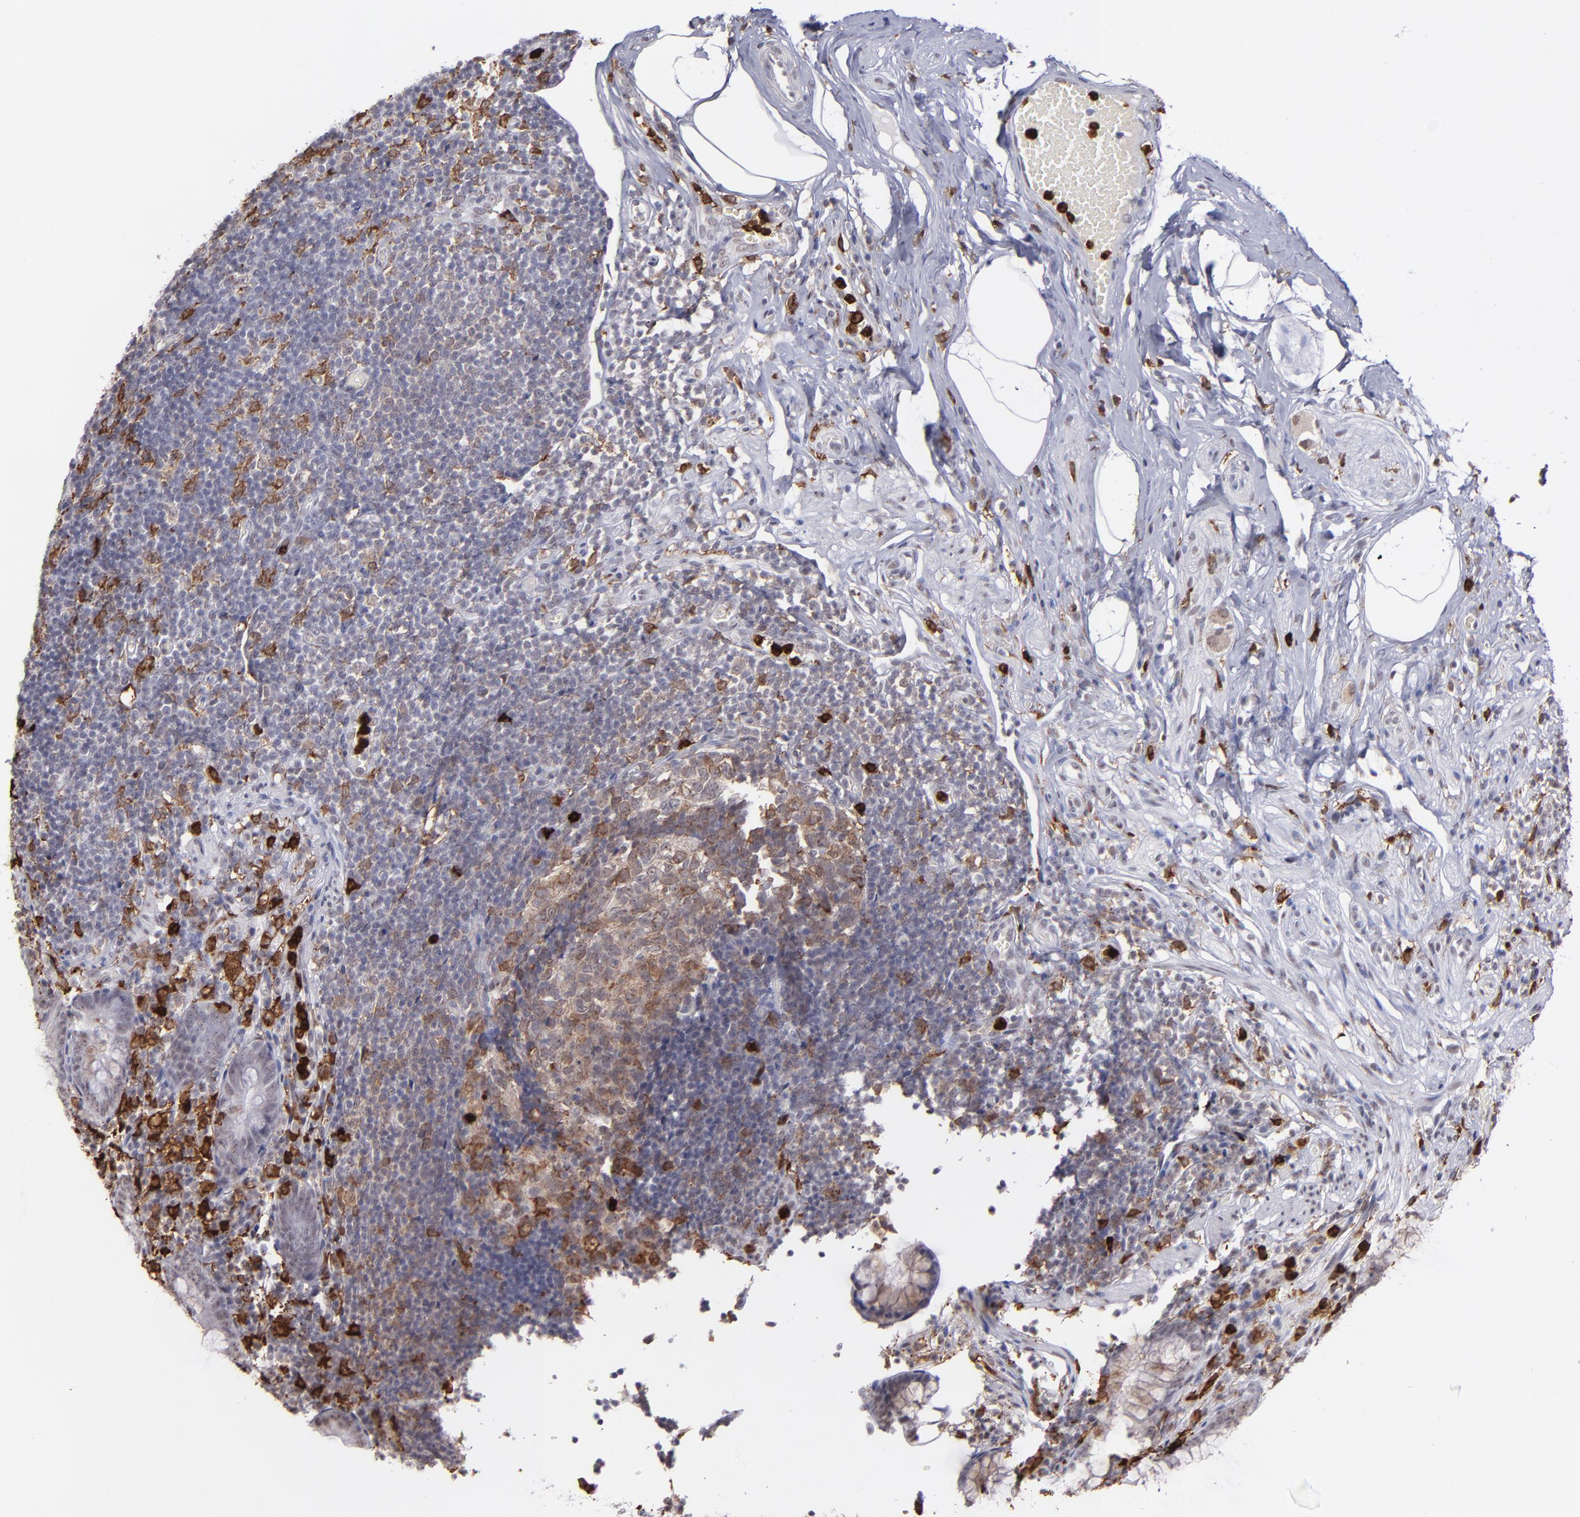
{"staining": {"intensity": "negative", "quantity": "none", "location": "none"}, "tissue": "appendix", "cell_type": "Glandular cells", "image_type": "normal", "snomed": [{"axis": "morphology", "description": "Normal tissue, NOS"}, {"axis": "topography", "description": "Appendix"}], "caption": "DAB (3,3'-diaminobenzidine) immunohistochemical staining of unremarkable appendix exhibits no significant staining in glandular cells.", "gene": "NCF2", "patient": {"sex": "male", "age": 38}}